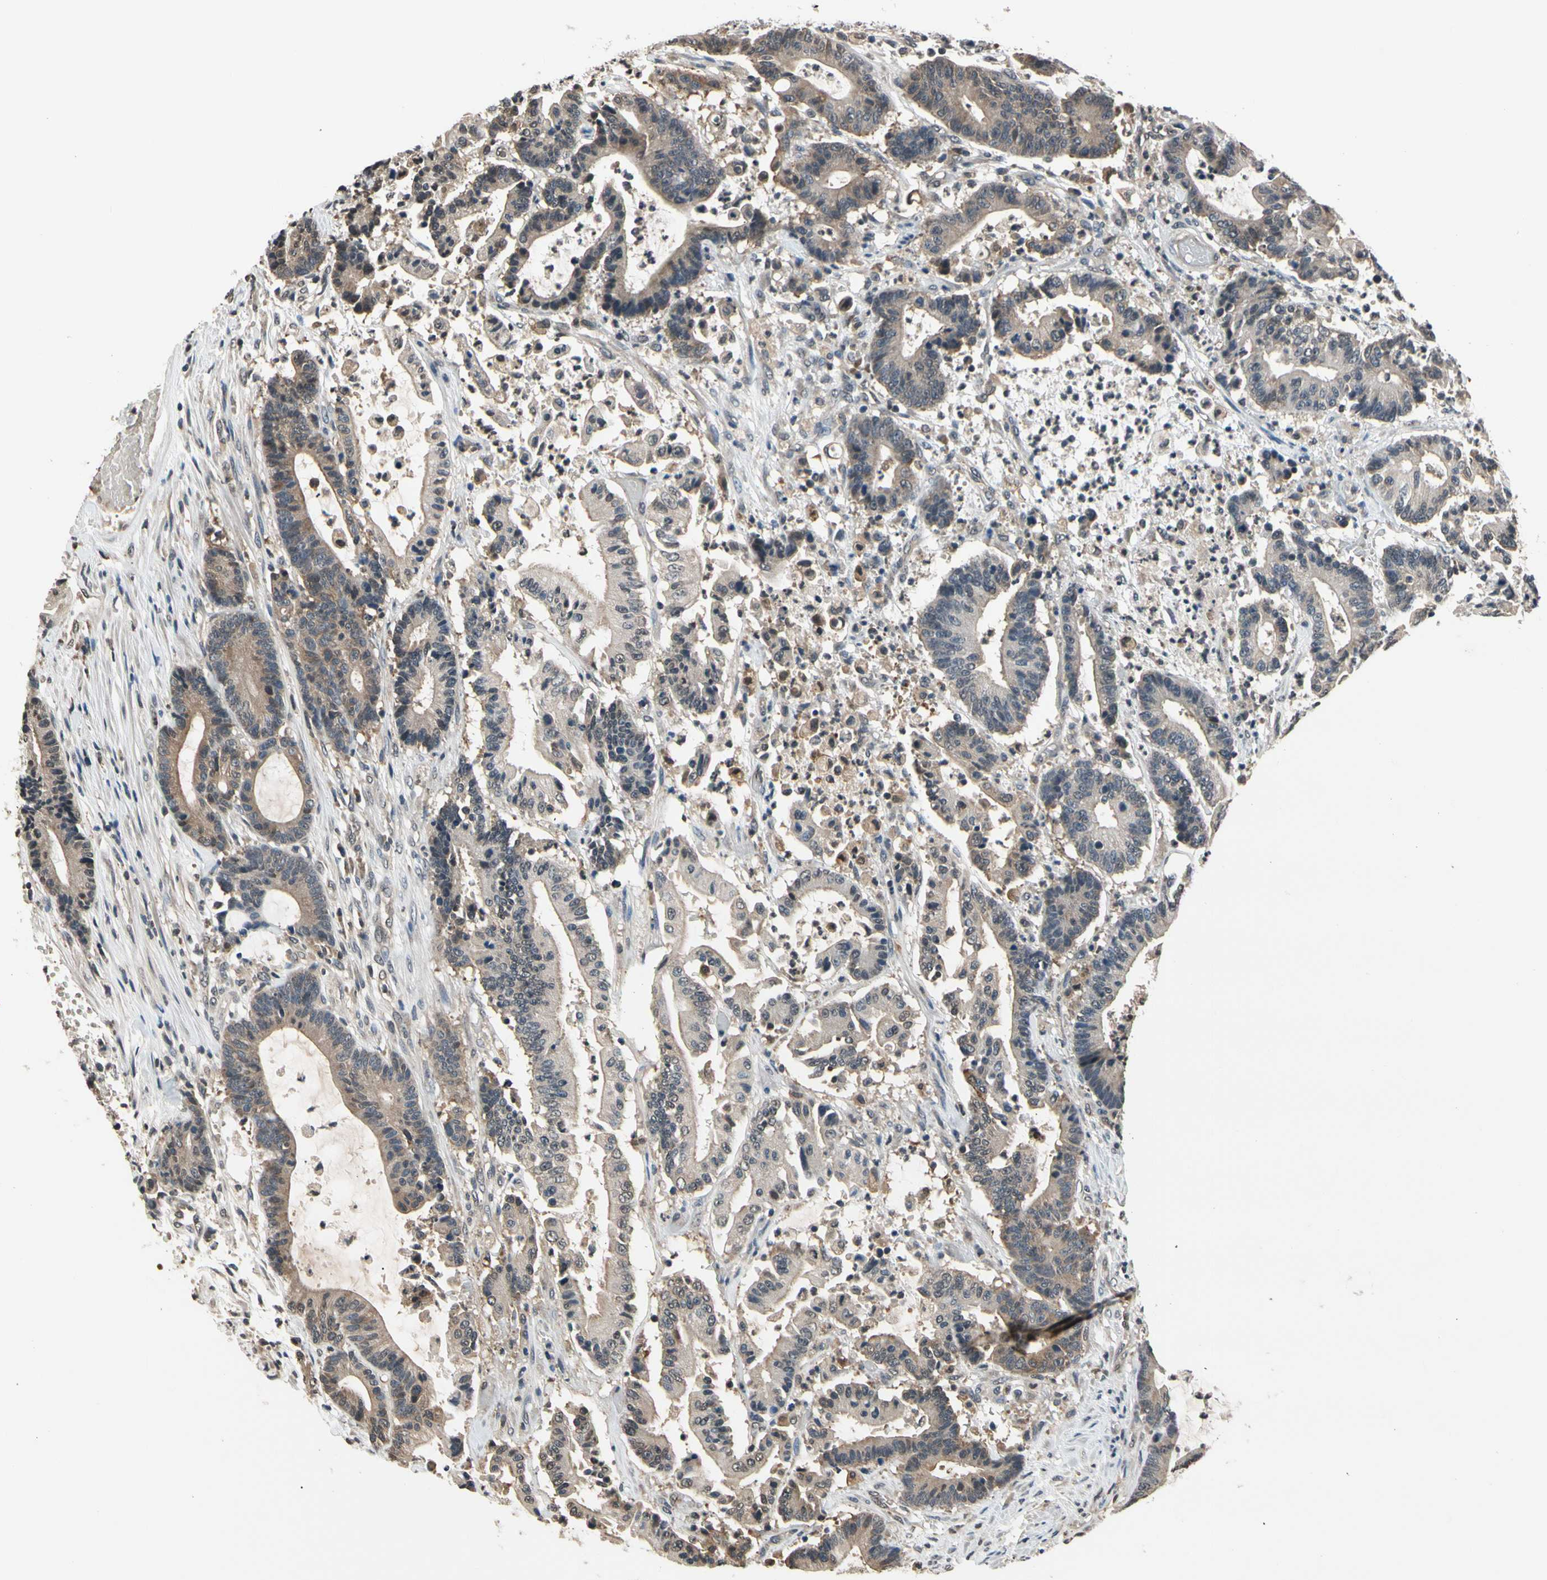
{"staining": {"intensity": "moderate", "quantity": ">75%", "location": "cytoplasmic/membranous"}, "tissue": "colorectal cancer", "cell_type": "Tumor cells", "image_type": "cancer", "snomed": [{"axis": "morphology", "description": "Adenocarcinoma, NOS"}, {"axis": "topography", "description": "Colon"}], "caption": "This image displays colorectal adenocarcinoma stained with immunohistochemistry (IHC) to label a protein in brown. The cytoplasmic/membranous of tumor cells show moderate positivity for the protein. Nuclei are counter-stained blue.", "gene": "GCLC", "patient": {"sex": "female", "age": 84}}